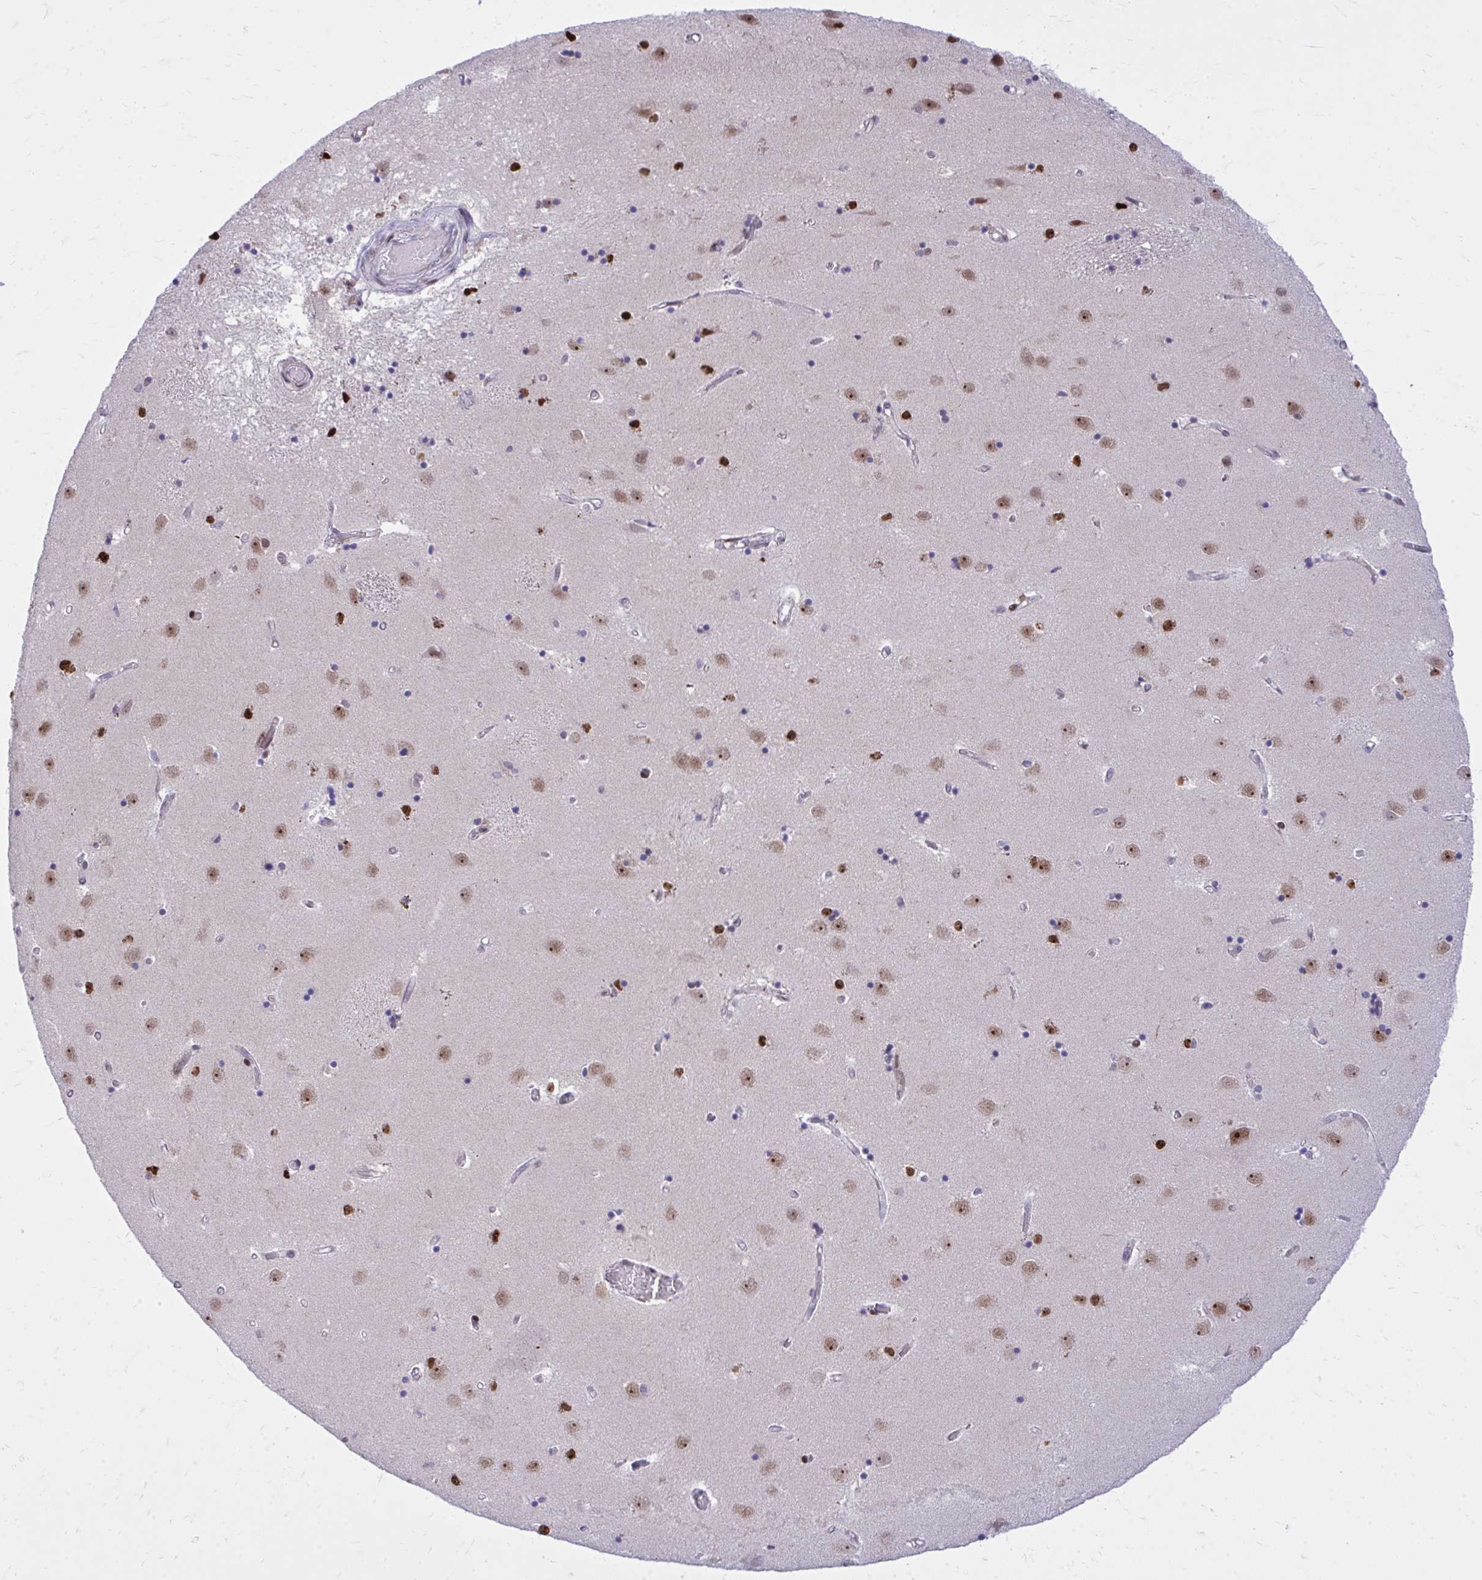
{"staining": {"intensity": "strong", "quantity": "<25%", "location": "nuclear"}, "tissue": "caudate", "cell_type": "Glial cells", "image_type": "normal", "snomed": [{"axis": "morphology", "description": "Normal tissue, NOS"}, {"axis": "topography", "description": "Lateral ventricle wall"}], "caption": "A histopathology image showing strong nuclear staining in approximately <25% of glial cells in normal caudate, as visualized by brown immunohistochemical staining.", "gene": "C14orf39", "patient": {"sex": "male", "age": 54}}